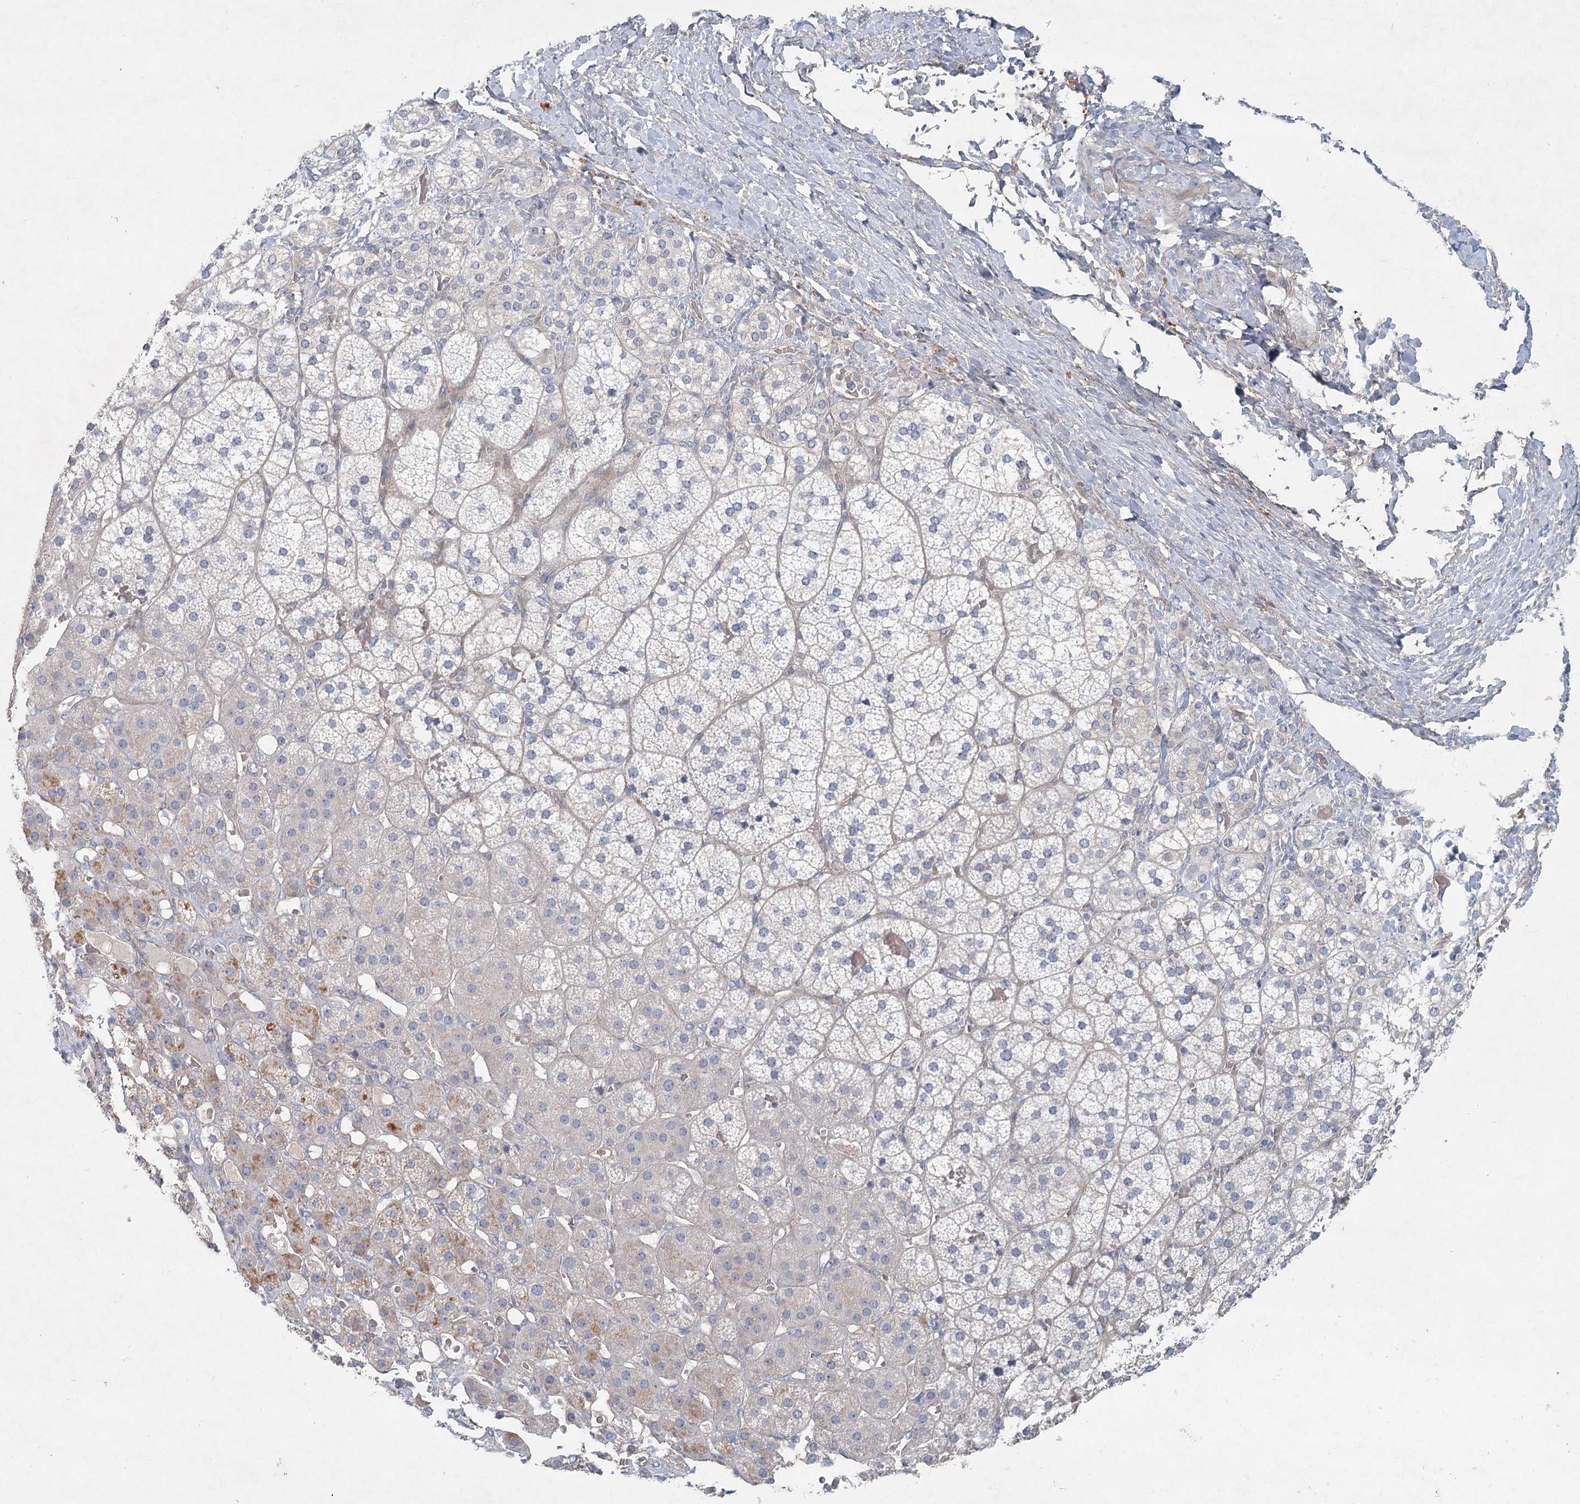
{"staining": {"intensity": "moderate", "quantity": "<25%", "location": "cytoplasmic/membranous"}, "tissue": "adrenal gland", "cell_type": "Glandular cells", "image_type": "normal", "snomed": [{"axis": "morphology", "description": "Normal tissue, NOS"}, {"axis": "topography", "description": "Adrenal gland"}], "caption": "Protein staining of benign adrenal gland reveals moderate cytoplasmic/membranous positivity in about <25% of glandular cells.", "gene": "DNMBP", "patient": {"sex": "female", "age": 44}}